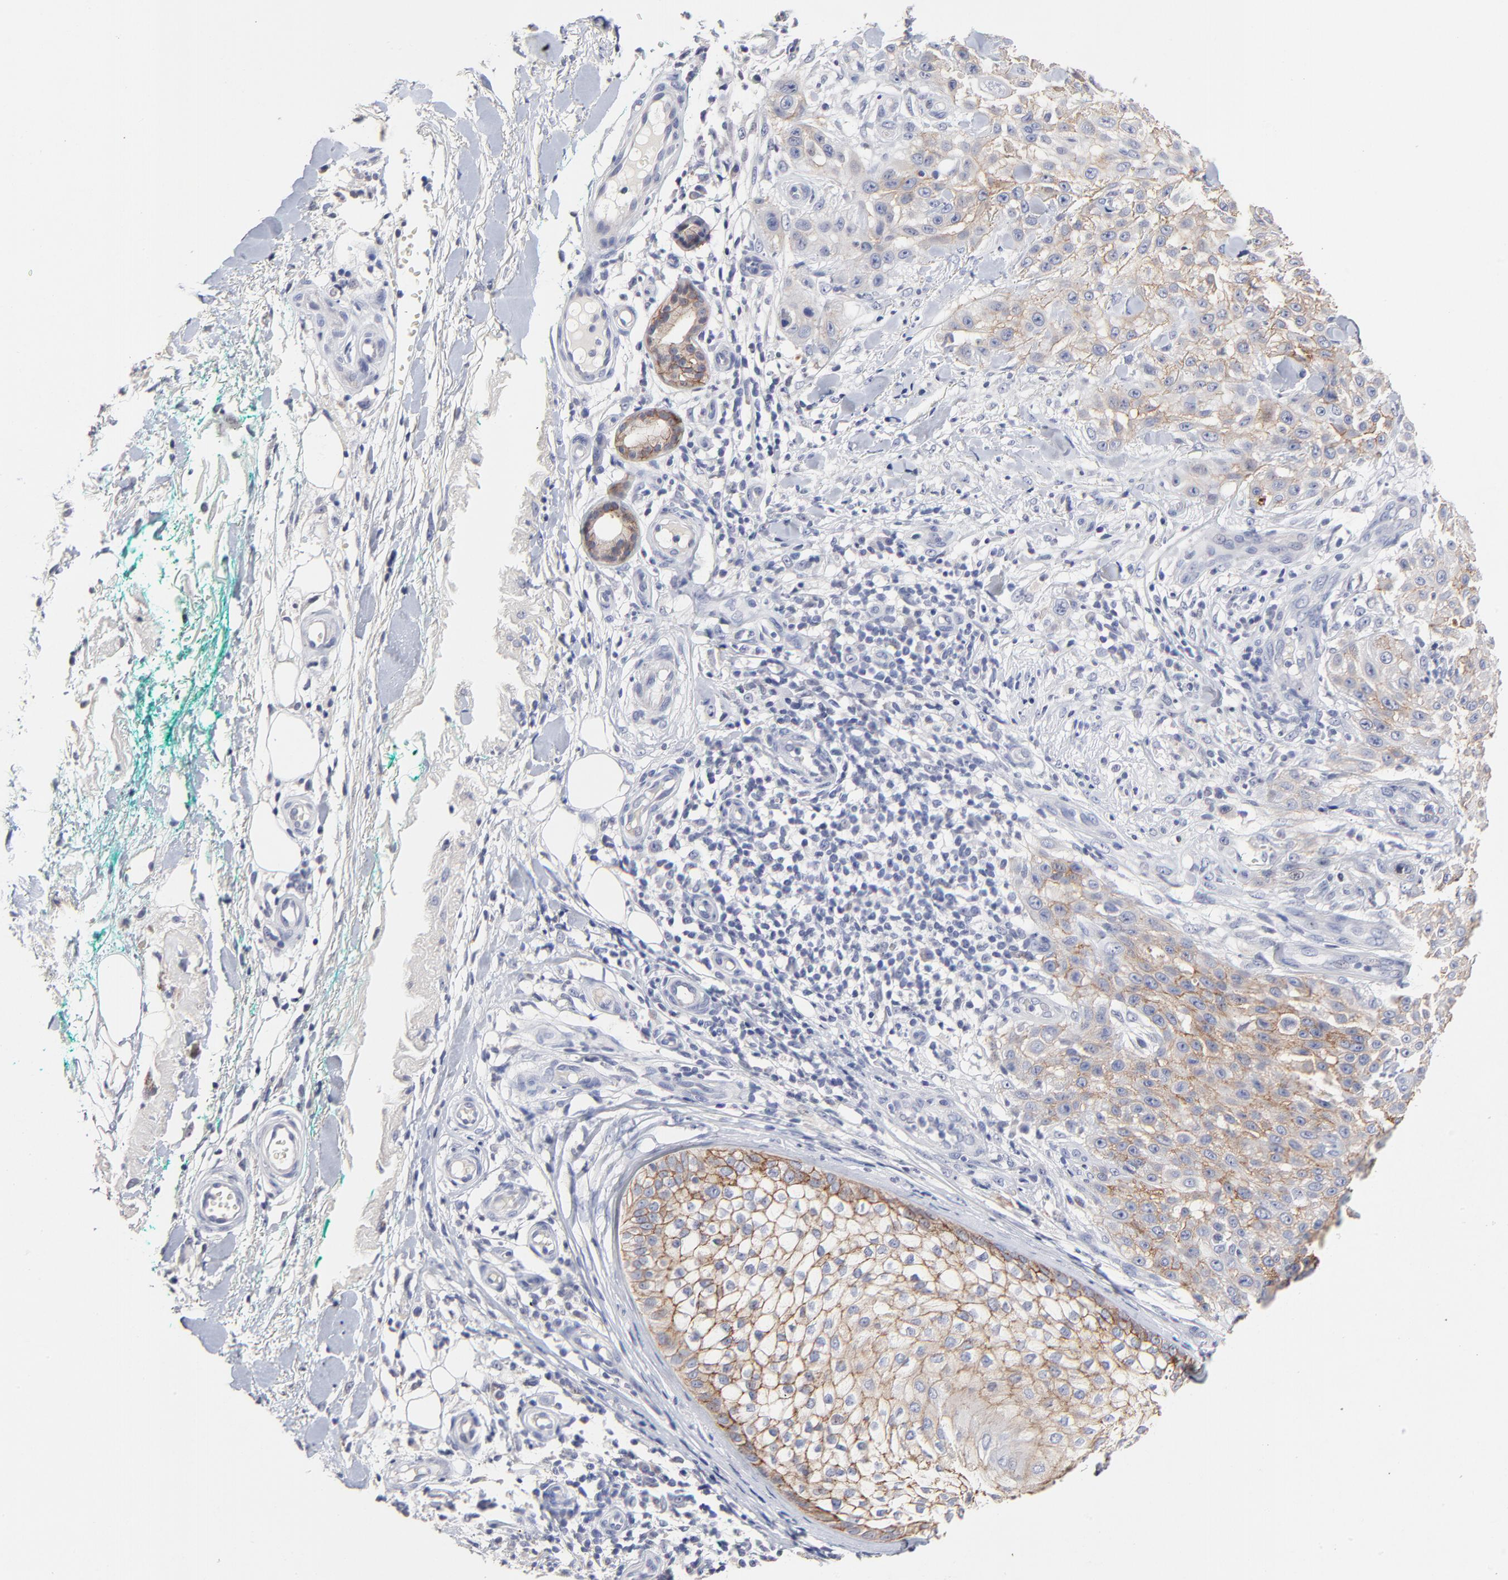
{"staining": {"intensity": "negative", "quantity": "none", "location": "none"}, "tissue": "skin cancer", "cell_type": "Tumor cells", "image_type": "cancer", "snomed": [{"axis": "morphology", "description": "Squamous cell carcinoma, NOS"}, {"axis": "topography", "description": "Skin"}], "caption": "A histopathology image of squamous cell carcinoma (skin) stained for a protein demonstrates no brown staining in tumor cells.", "gene": "CXADR", "patient": {"sex": "female", "age": 42}}